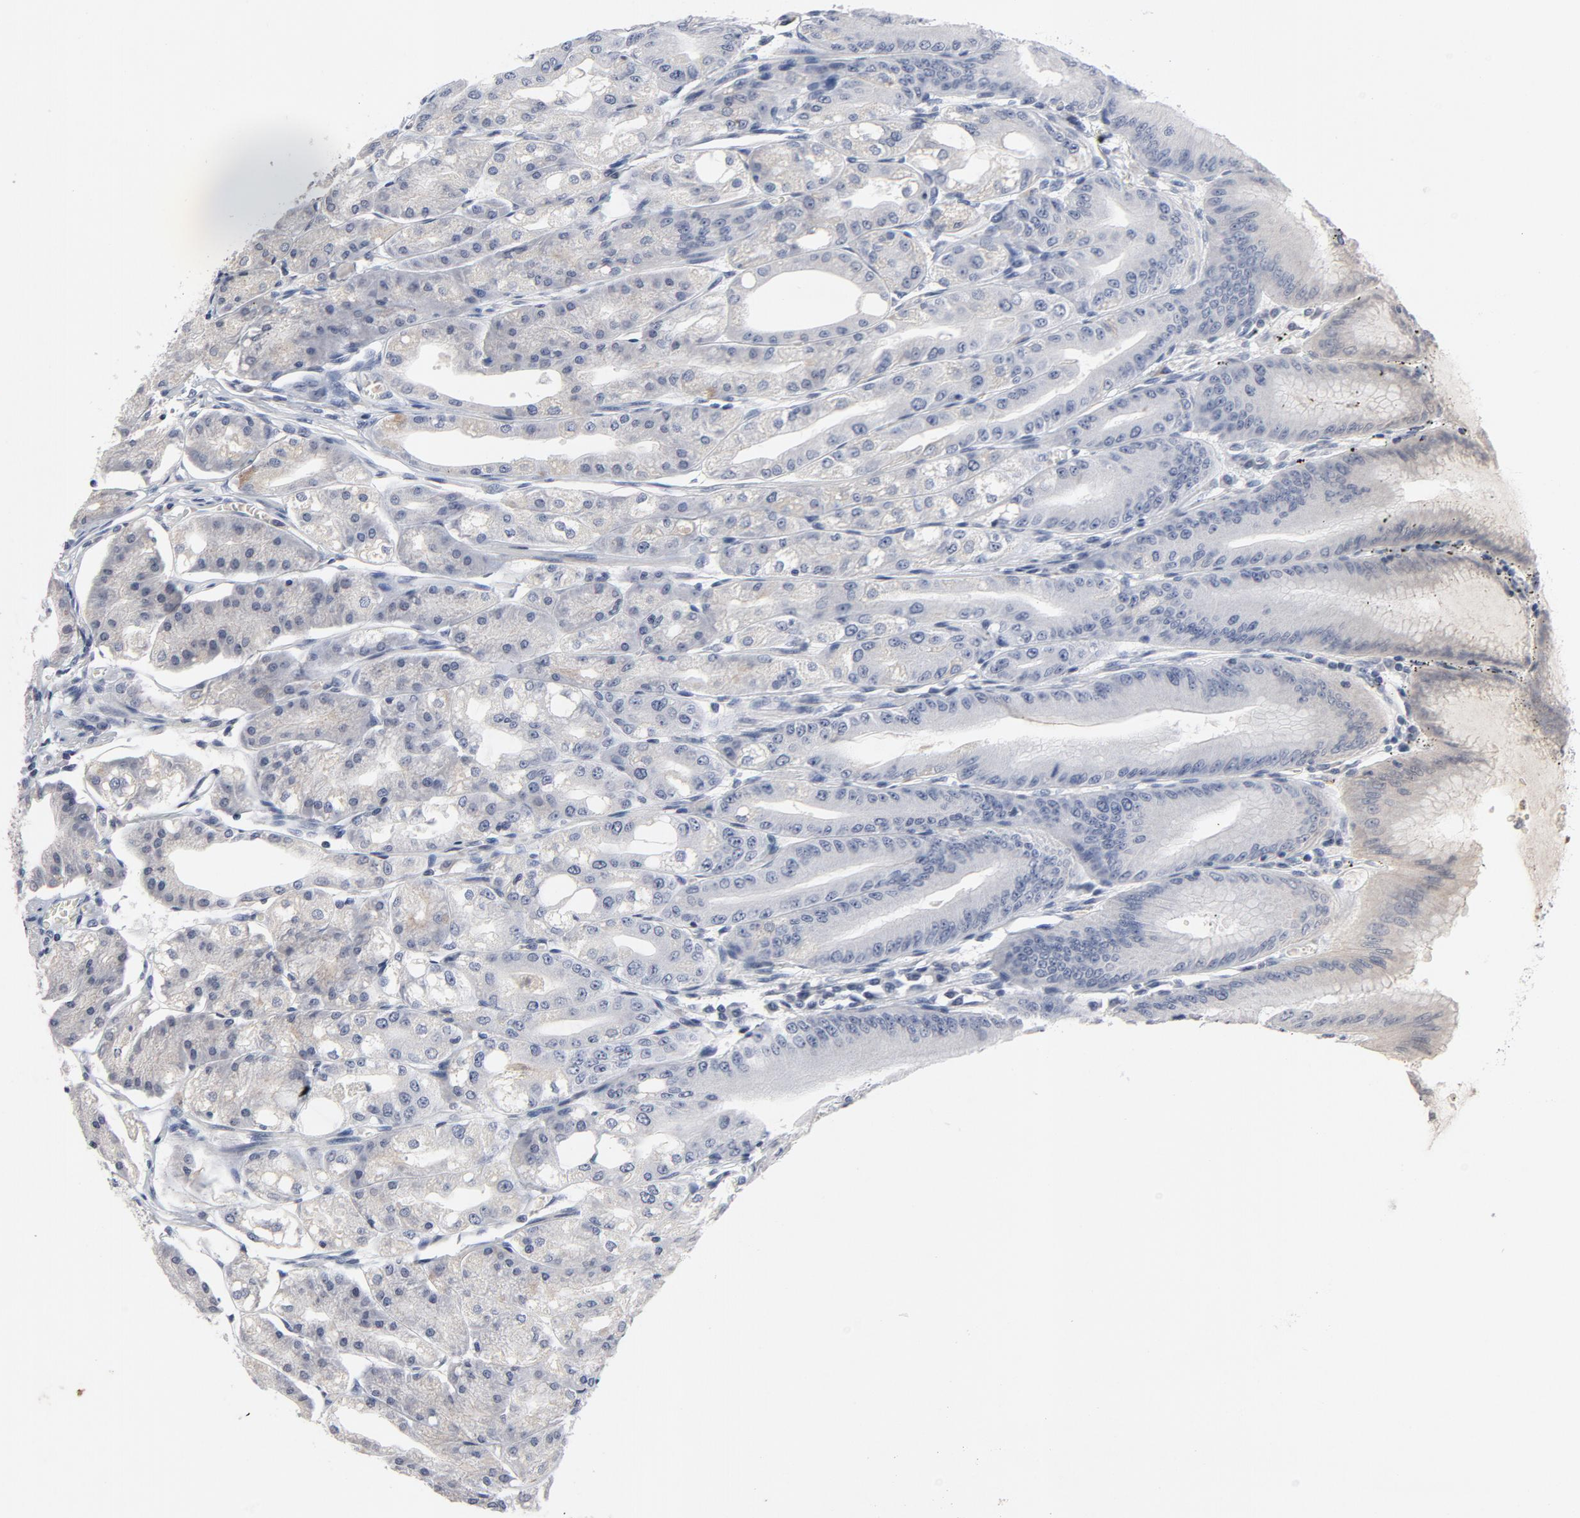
{"staining": {"intensity": "moderate", "quantity": "<25%", "location": "cytoplasmic/membranous"}, "tissue": "stomach", "cell_type": "Glandular cells", "image_type": "normal", "snomed": [{"axis": "morphology", "description": "Normal tissue, NOS"}, {"axis": "topography", "description": "Stomach, lower"}], "caption": "This image displays immunohistochemistry (IHC) staining of unremarkable human stomach, with low moderate cytoplasmic/membranous positivity in approximately <25% of glandular cells.", "gene": "TCL1A", "patient": {"sex": "male", "age": 71}}